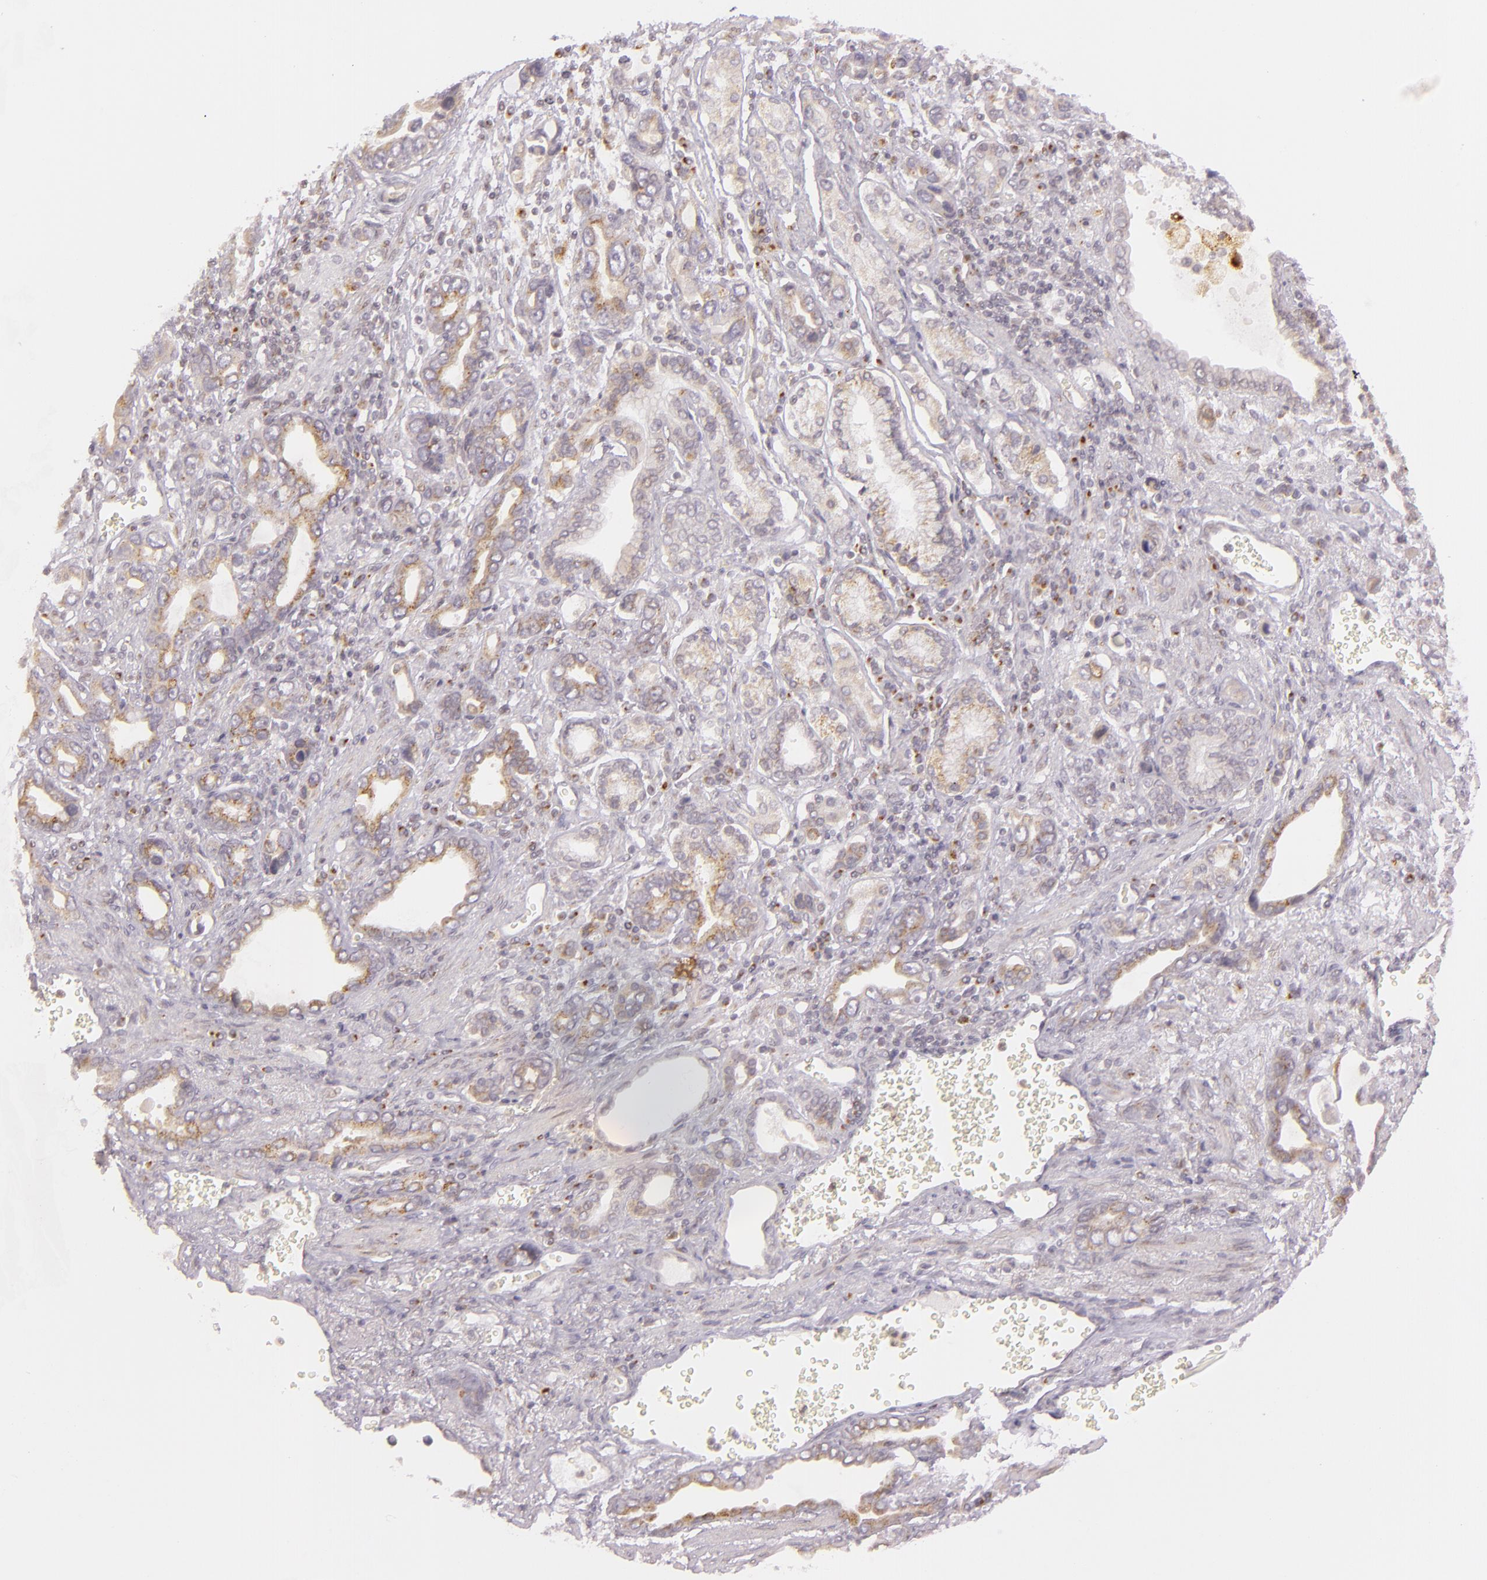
{"staining": {"intensity": "weak", "quantity": ">75%", "location": "cytoplasmic/membranous"}, "tissue": "stomach cancer", "cell_type": "Tumor cells", "image_type": "cancer", "snomed": [{"axis": "morphology", "description": "Adenocarcinoma, NOS"}, {"axis": "topography", "description": "Stomach"}], "caption": "Stomach cancer stained with immunohistochemistry reveals weak cytoplasmic/membranous positivity in approximately >75% of tumor cells. The staining was performed using DAB to visualize the protein expression in brown, while the nuclei were stained in blue with hematoxylin (Magnification: 20x).", "gene": "LGMN", "patient": {"sex": "male", "age": 78}}